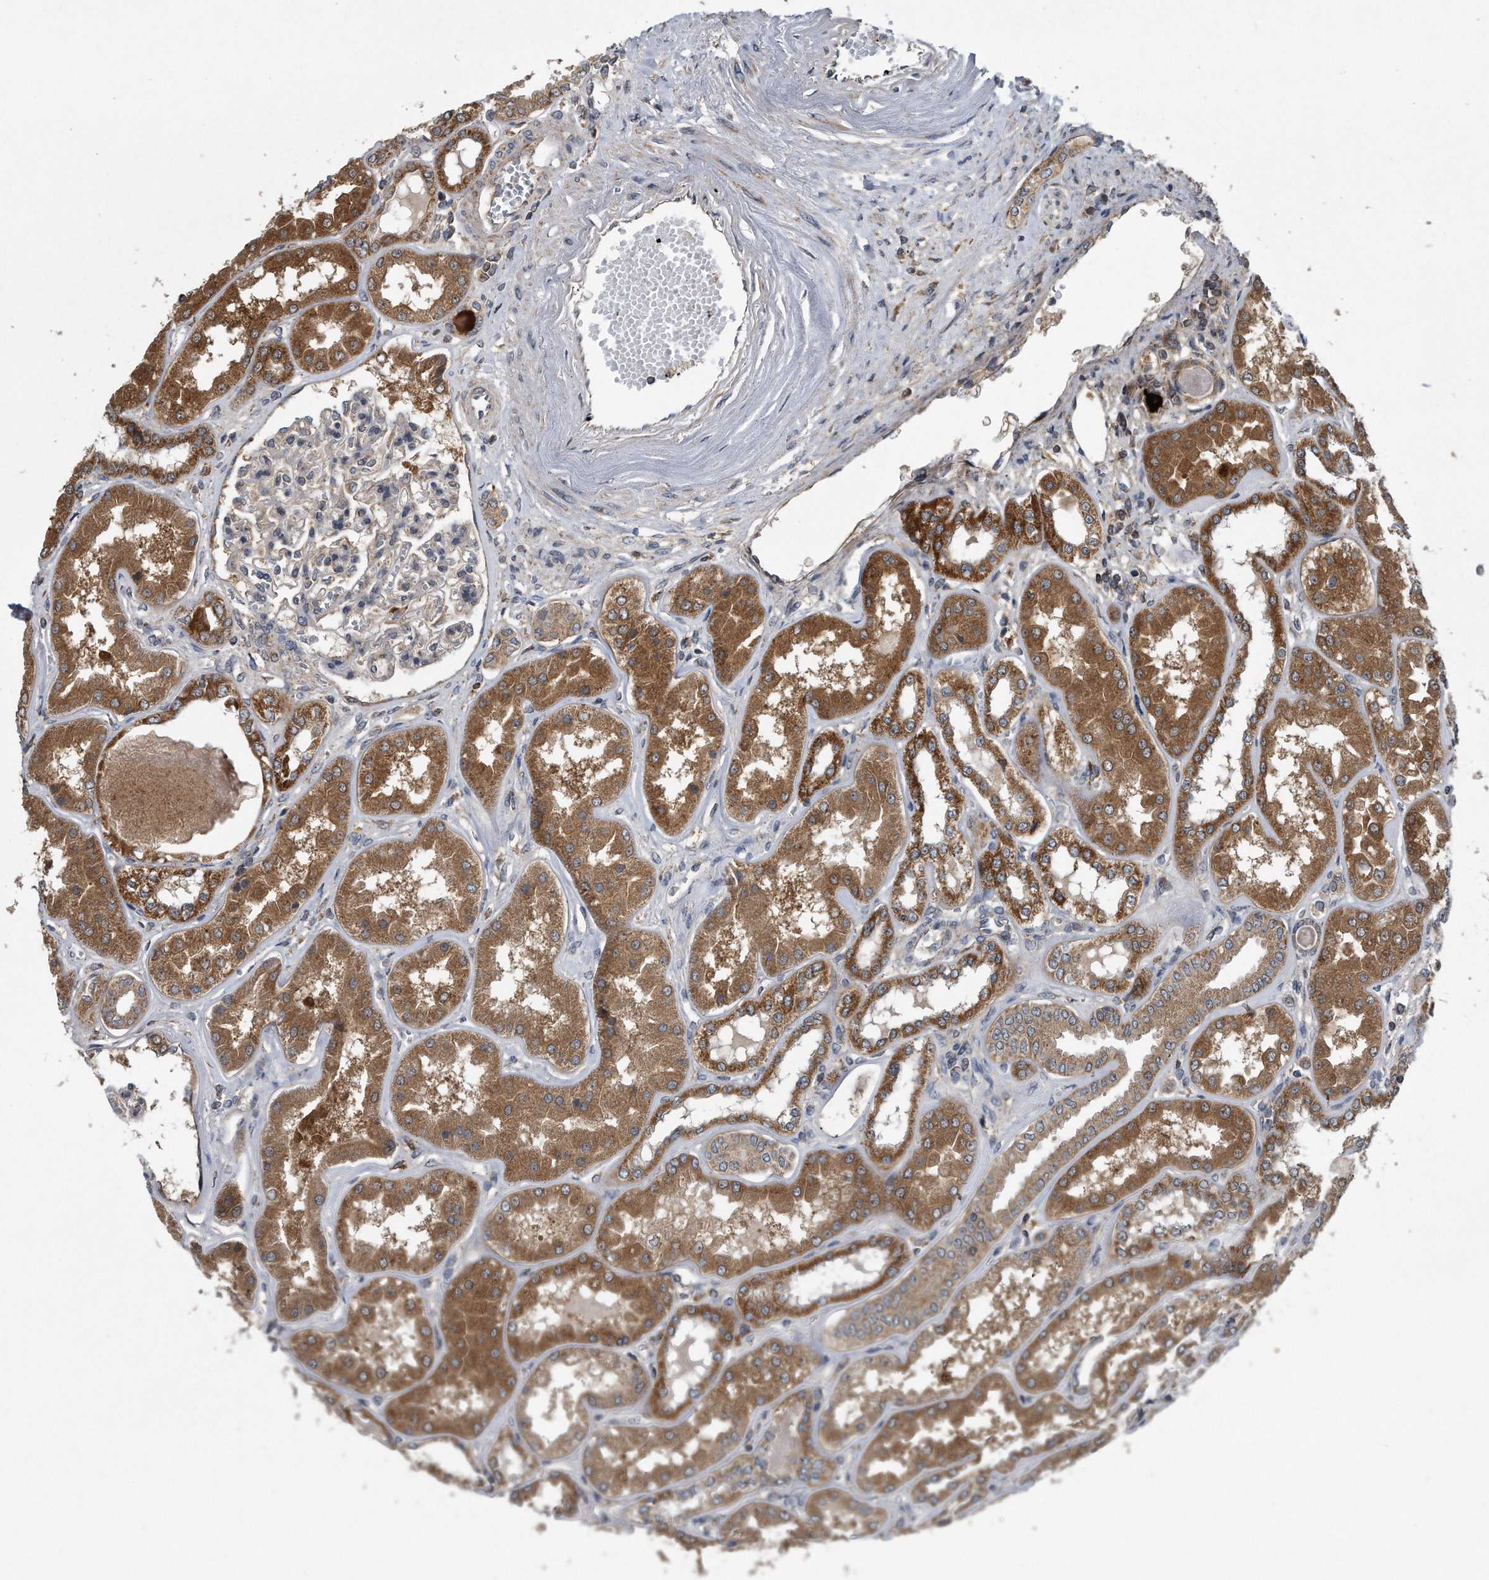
{"staining": {"intensity": "moderate", "quantity": "<25%", "location": "cytoplasmic/membranous"}, "tissue": "kidney", "cell_type": "Cells in glomeruli", "image_type": "normal", "snomed": [{"axis": "morphology", "description": "Normal tissue, NOS"}, {"axis": "topography", "description": "Kidney"}], "caption": "Benign kidney shows moderate cytoplasmic/membranous positivity in about <25% of cells in glomeruli, visualized by immunohistochemistry.", "gene": "ALPK2", "patient": {"sex": "female", "age": 56}}